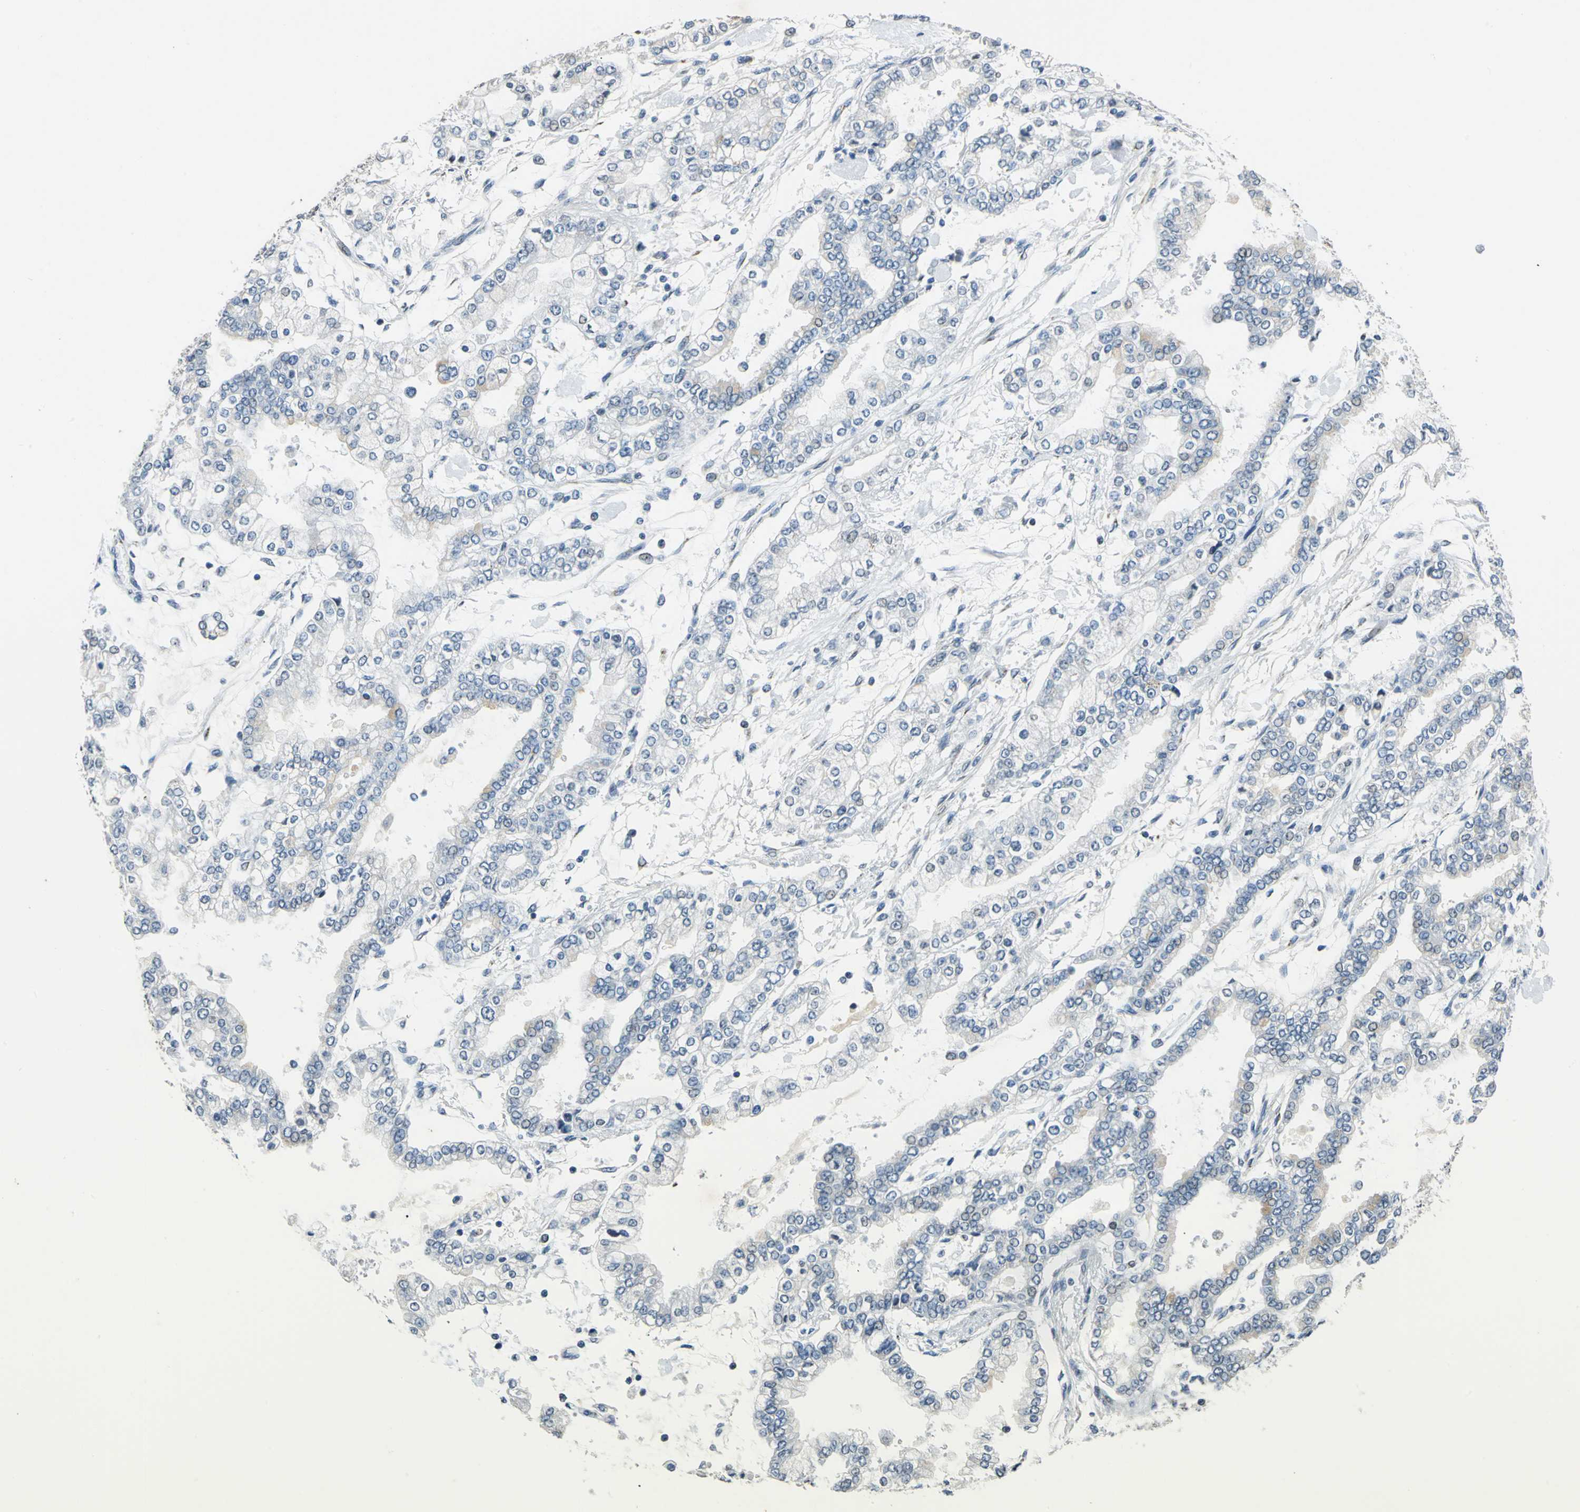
{"staining": {"intensity": "negative", "quantity": "none", "location": "none"}, "tissue": "stomach cancer", "cell_type": "Tumor cells", "image_type": "cancer", "snomed": [{"axis": "morphology", "description": "Normal tissue, NOS"}, {"axis": "morphology", "description": "Adenocarcinoma, NOS"}, {"axis": "topography", "description": "Stomach, upper"}, {"axis": "topography", "description": "Stomach"}], "caption": "This is an immunohistochemistry (IHC) histopathology image of human adenocarcinoma (stomach). There is no expression in tumor cells.", "gene": "TMEM115", "patient": {"sex": "male", "age": 76}}